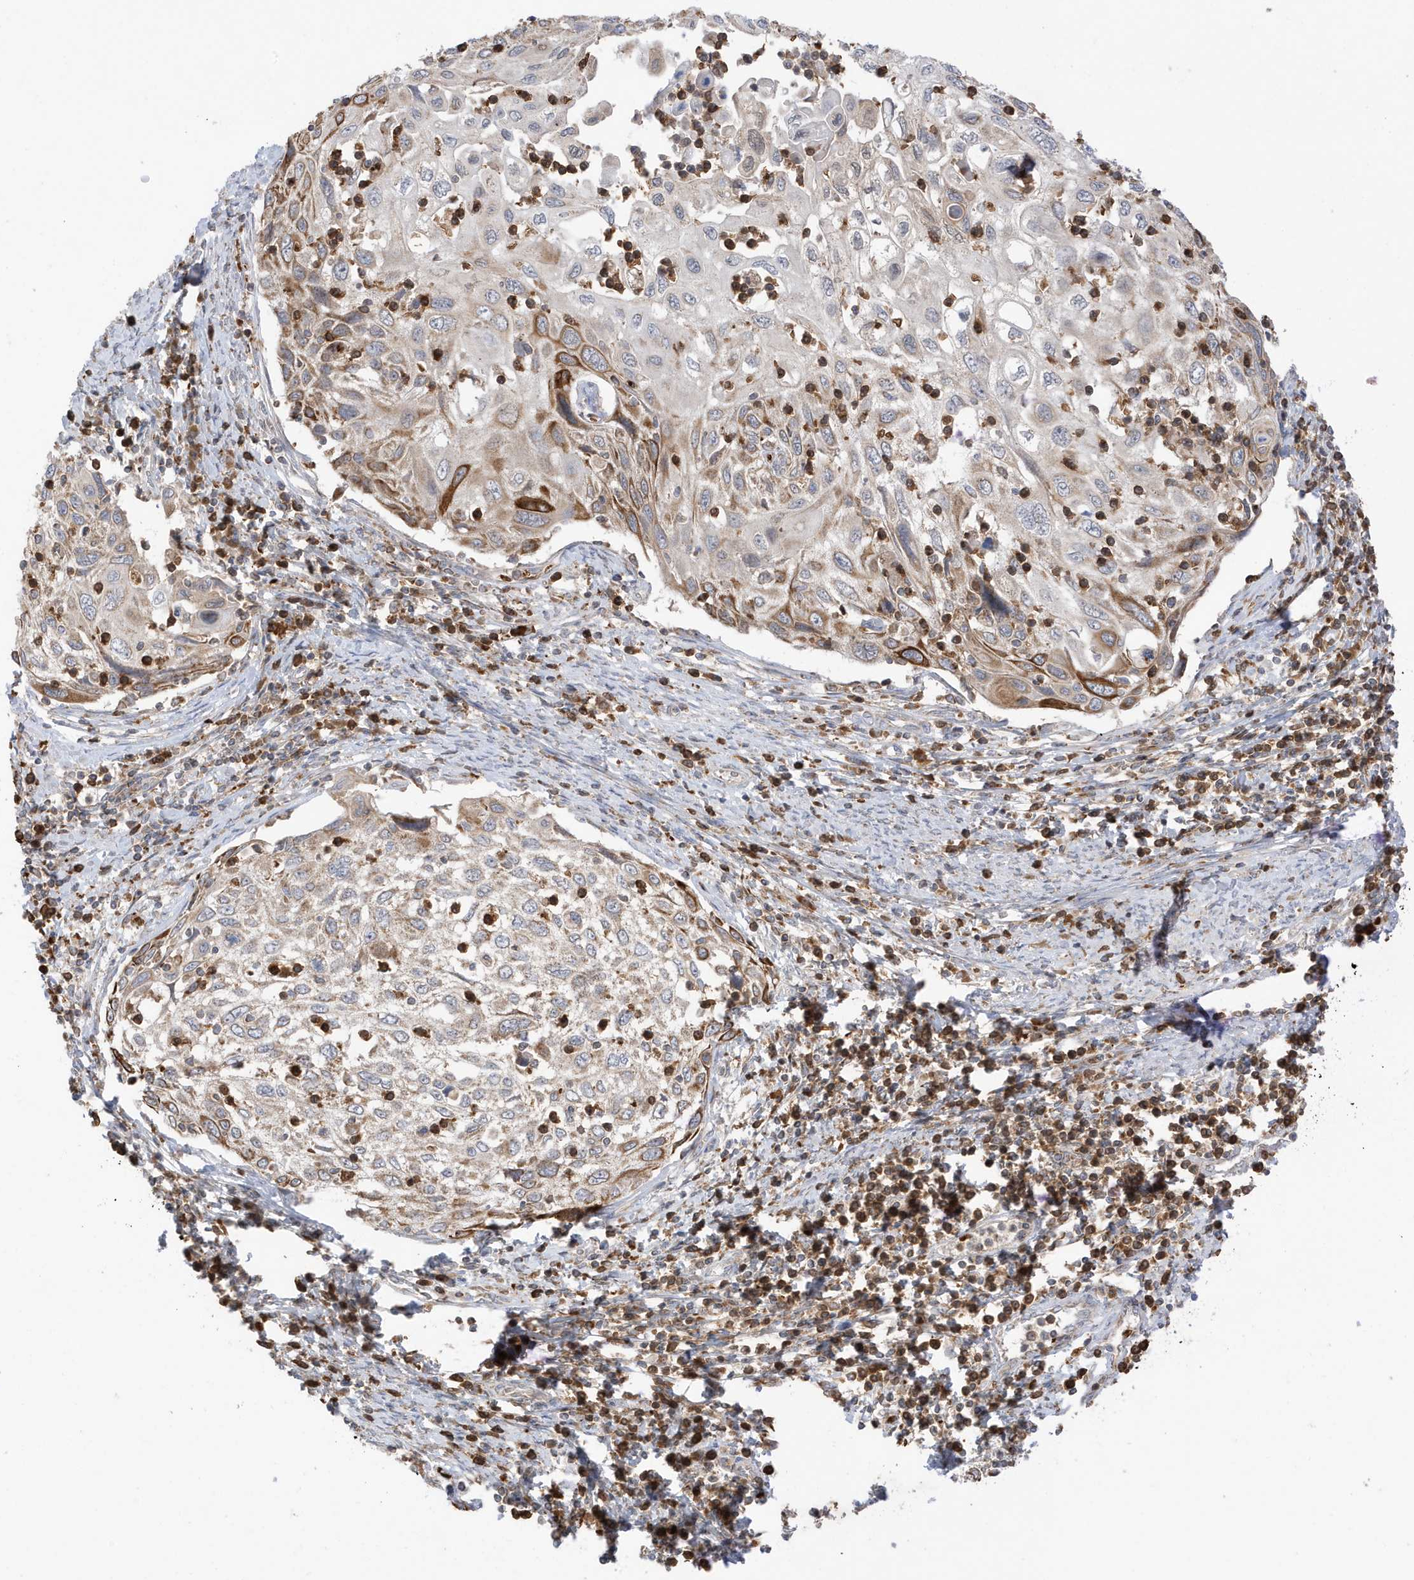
{"staining": {"intensity": "moderate", "quantity": "25%-75%", "location": "cytoplasmic/membranous"}, "tissue": "cervical cancer", "cell_type": "Tumor cells", "image_type": "cancer", "snomed": [{"axis": "morphology", "description": "Squamous cell carcinoma, NOS"}, {"axis": "topography", "description": "Cervix"}], "caption": "High-magnification brightfield microscopy of cervical cancer (squamous cell carcinoma) stained with DAB (brown) and counterstained with hematoxylin (blue). tumor cells exhibit moderate cytoplasmic/membranous positivity is identified in about25%-75% of cells.", "gene": "NPPC", "patient": {"sex": "female", "age": 70}}